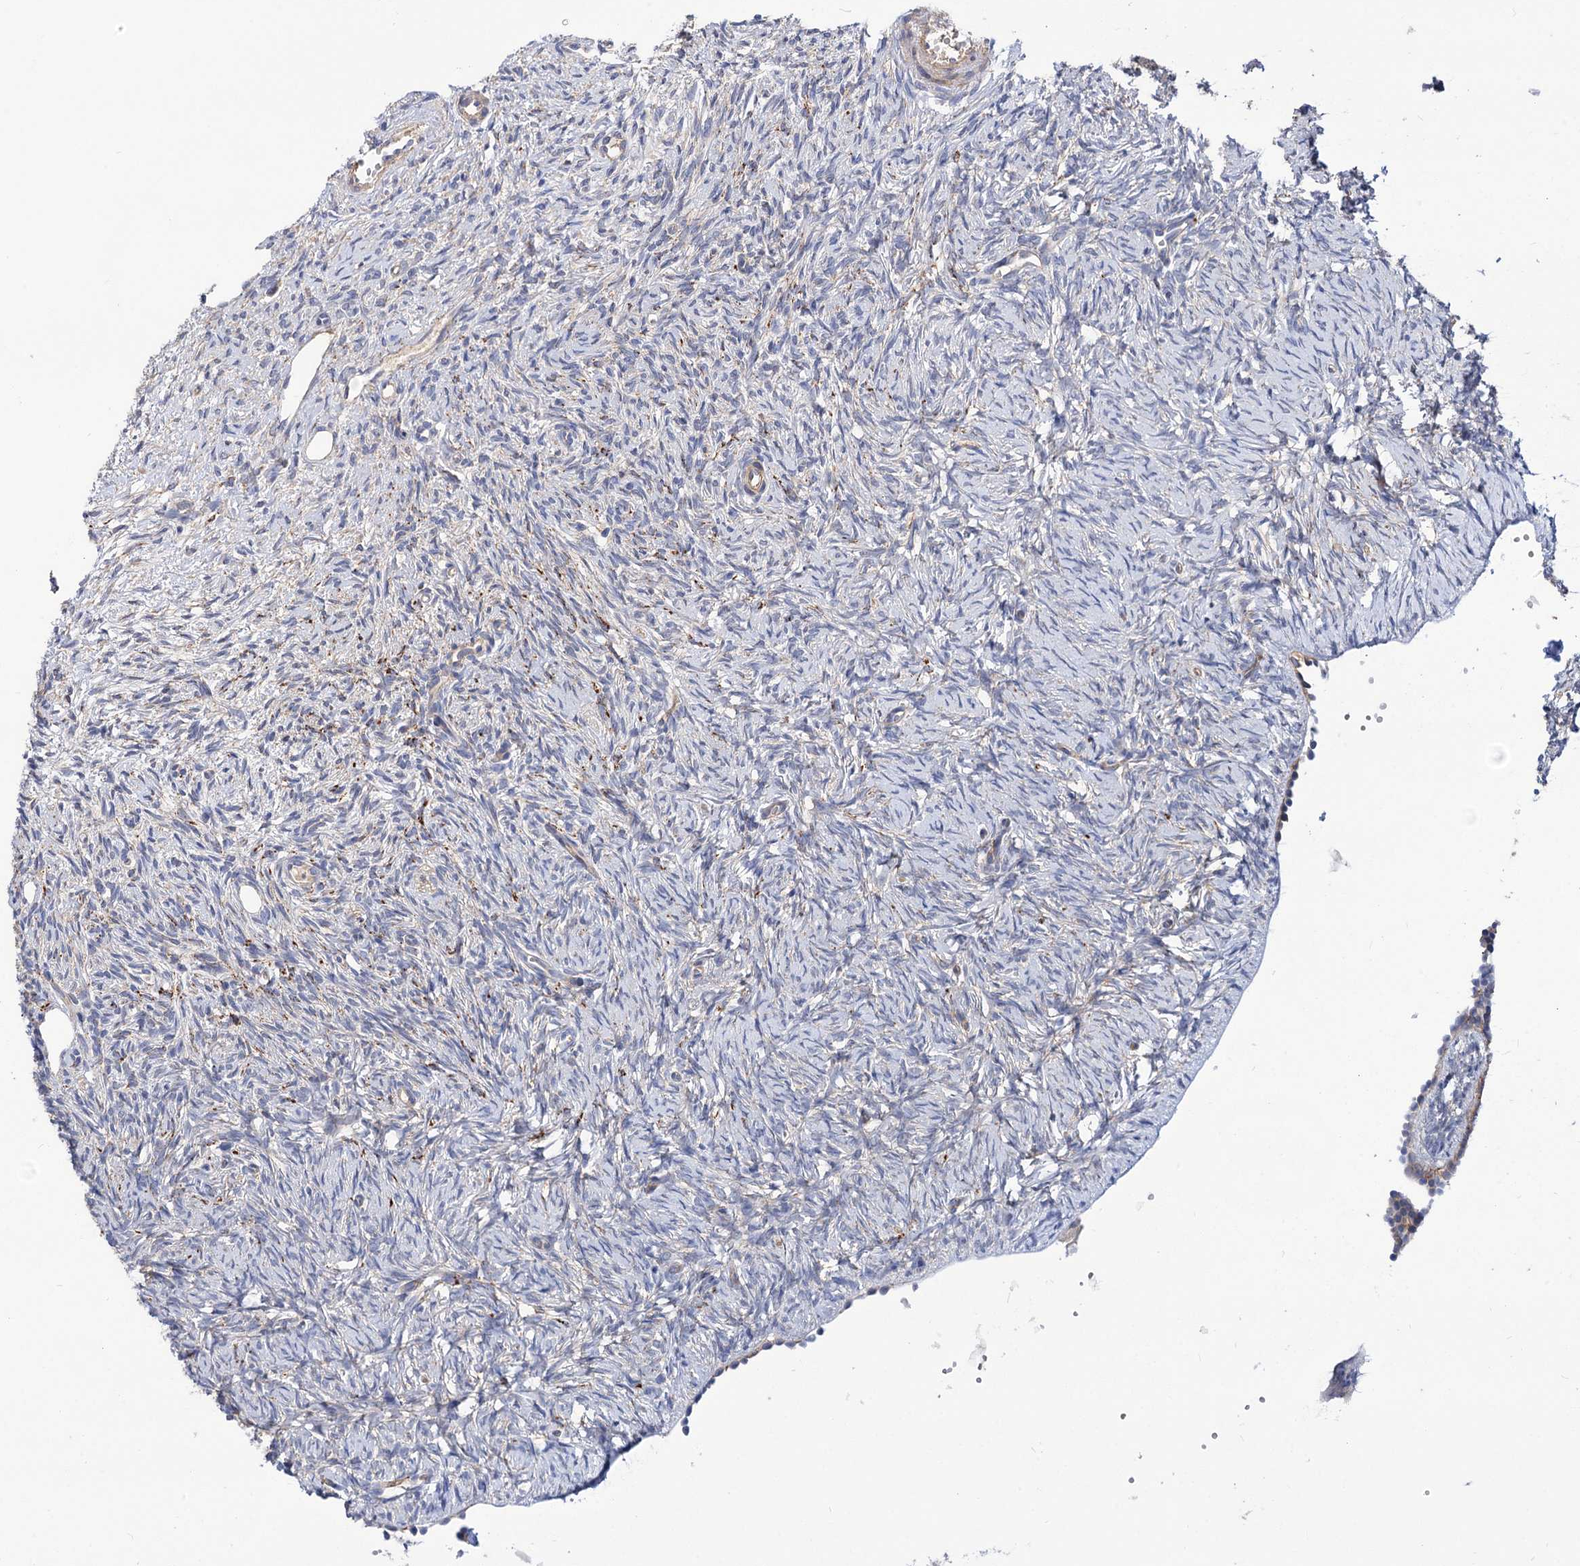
{"staining": {"intensity": "negative", "quantity": "none", "location": "none"}, "tissue": "ovary", "cell_type": "Ovarian stroma cells", "image_type": "normal", "snomed": [{"axis": "morphology", "description": "Normal tissue, NOS"}, {"axis": "topography", "description": "Ovary"}], "caption": "Normal ovary was stained to show a protein in brown. There is no significant staining in ovarian stroma cells. Nuclei are stained in blue.", "gene": "NUDCD2", "patient": {"sex": "female", "age": 51}}